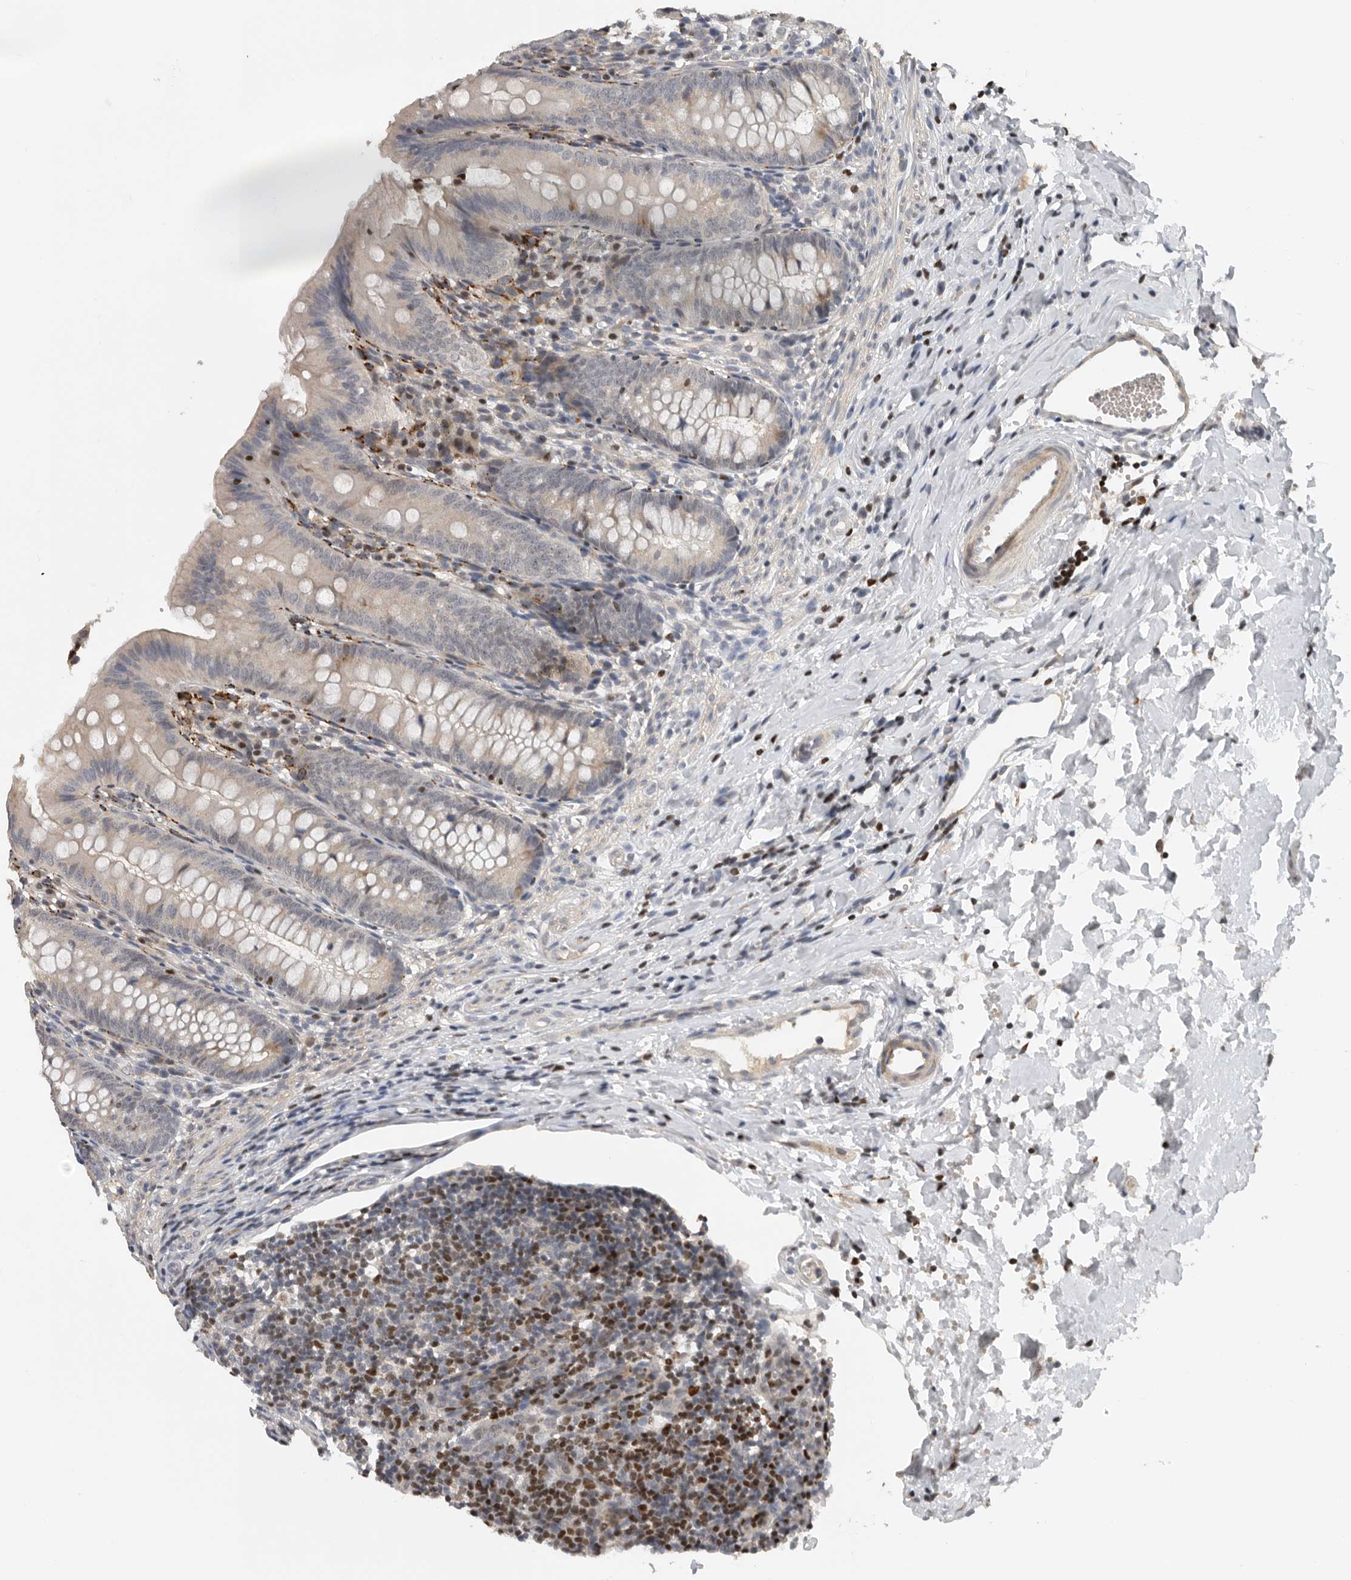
{"staining": {"intensity": "negative", "quantity": "none", "location": "none"}, "tissue": "appendix", "cell_type": "Glandular cells", "image_type": "normal", "snomed": [{"axis": "morphology", "description": "Normal tissue, NOS"}, {"axis": "topography", "description": "Appendix"}], "caption": "The immunohistochemistry image has no significant expression in glandular cells of appendix. (DAB (3,3'-diaminobenzidine) immunohistochemistry with hematoxylin counter stain).", "gene": "HENMT1", "patient": {"sex": "male", "age": 1}}